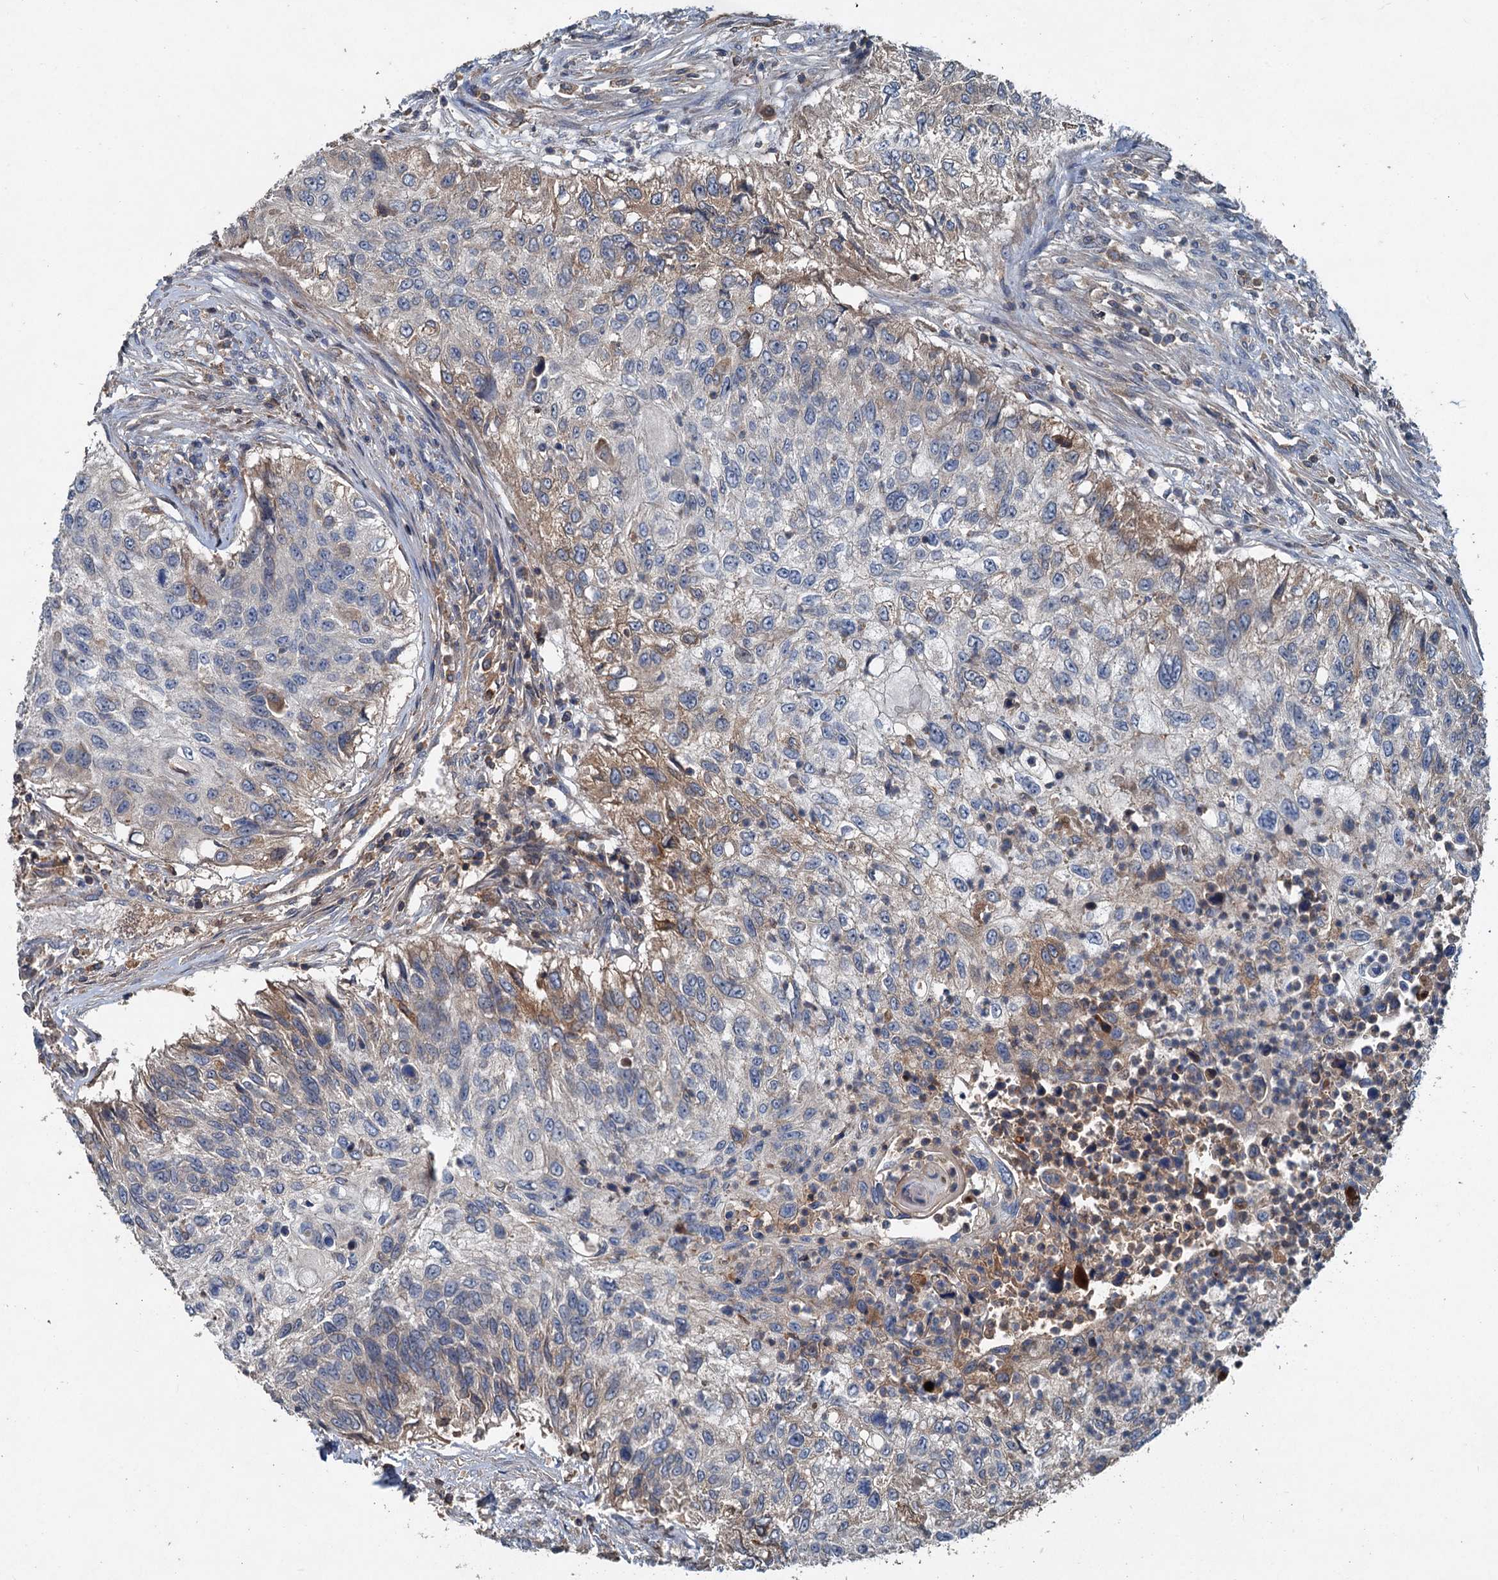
{"staining": {"intensity": "weak", "quantity": "25%-75%", "location": "cytoplasmic/membranous"}, "tissue": "urothelial cancer", "cell_type": "Tumor cells", "image_type": "cancer", "snomed": [{"axis": "morphology", "description": "Urothelial carcinoma, High grade"}, {"axis": "topography", "description": "Urinary bladder"}], "caption": "A brown stain shows weak cytoplasmic/membranous expression of a protein in human urothelial cancer tumor cells.", "gene": "TAPBPL", "patient": {"sex": "female", "age": 60}}